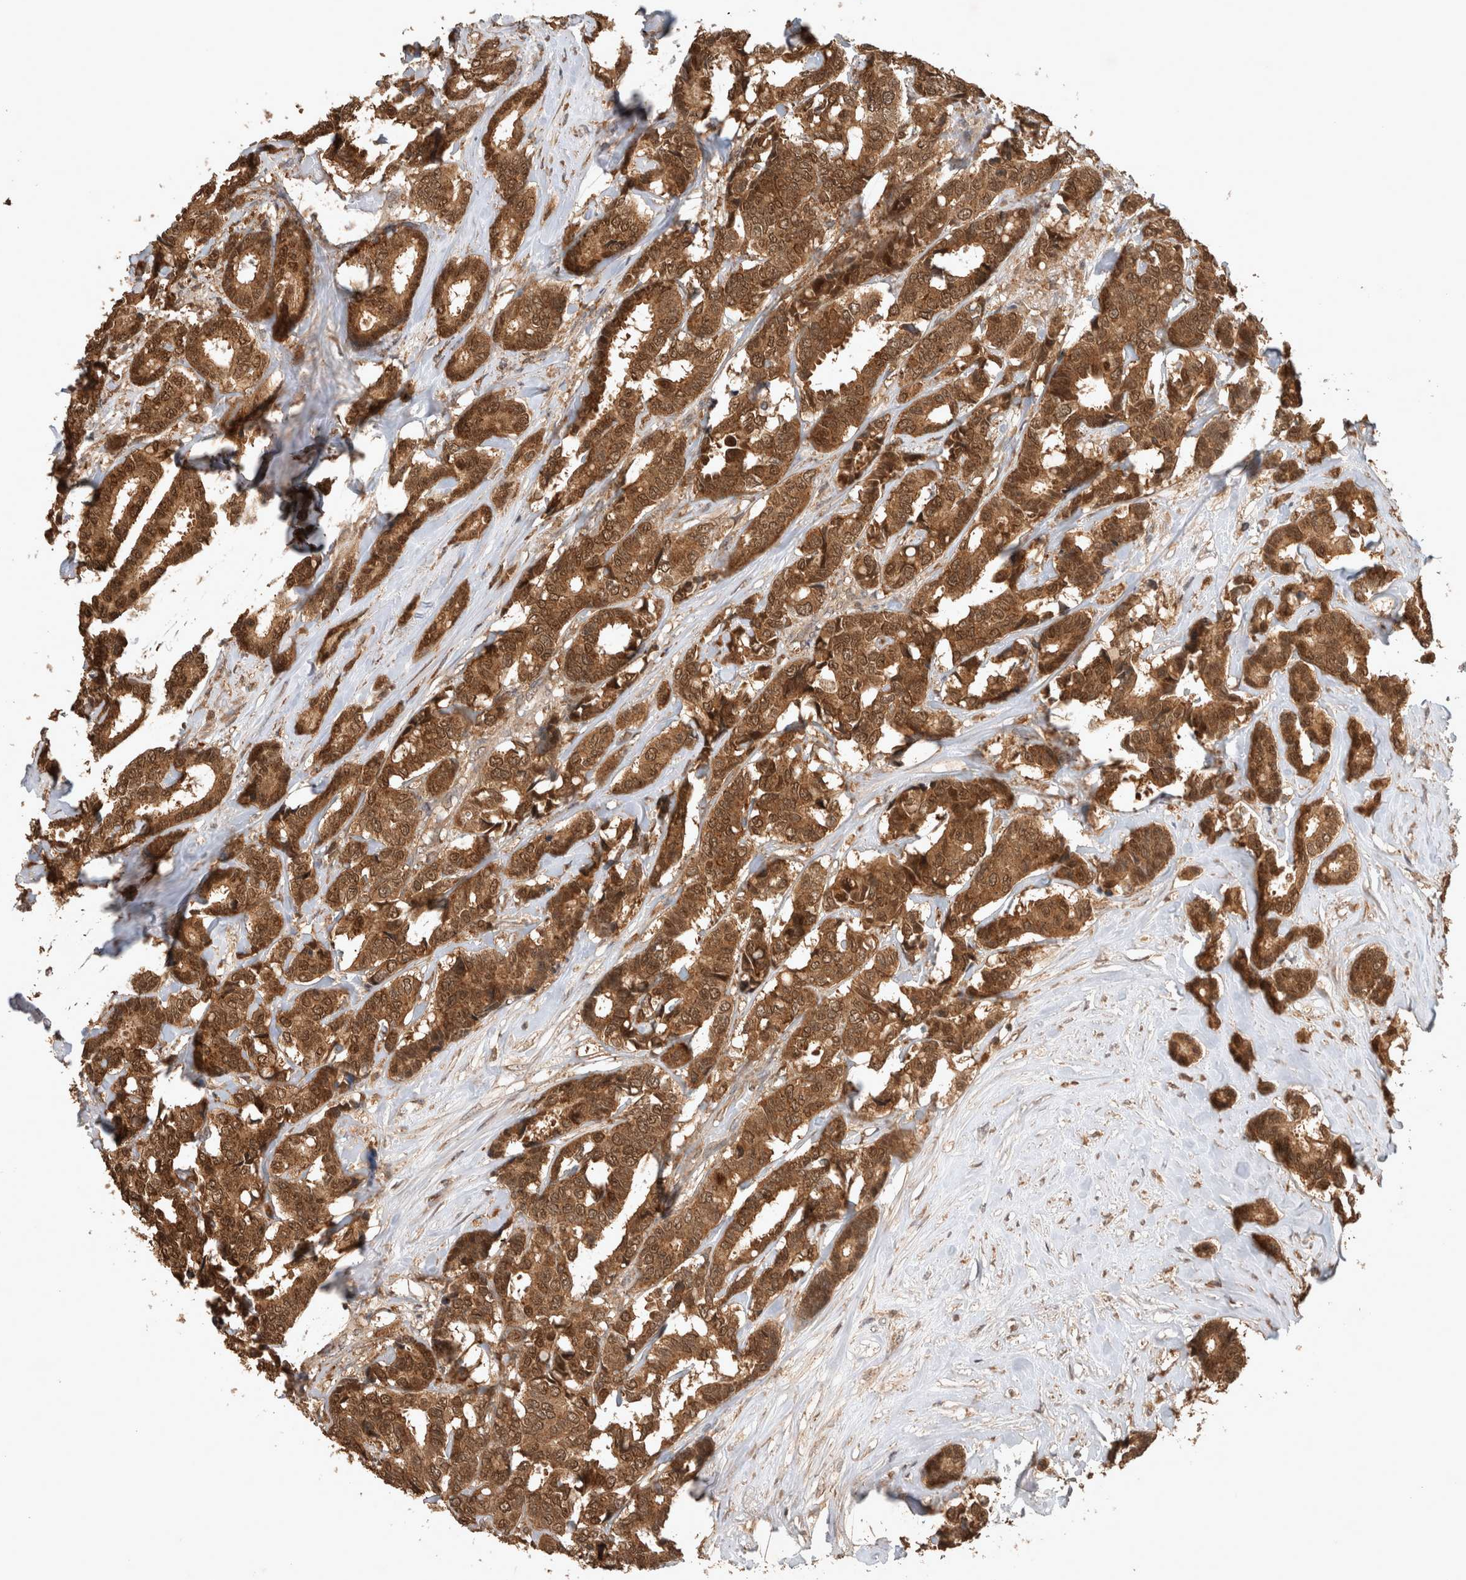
{"staining": {"intensity": "strong", "quantity": ">75%", "location": "cytoplasmic/membranous,nuclear"}, "tissue": "breast cancer", "cell_type": "Tumor cells", "image_type": "cancer", "snomed": [{"axis": "morphology", "description": "Duct carcinoma"}, {"axis": "topography", "description": "Breast"}], "caption": "This is an image of immunohistochemistry staining of invasive ductal carcinoma (breast), which shows strong staining in the cytoplasmic/membranous and nuclear of tumor cells.", "gene": "OTUD7B", "patient": {"sex": "female", "age": 87}}